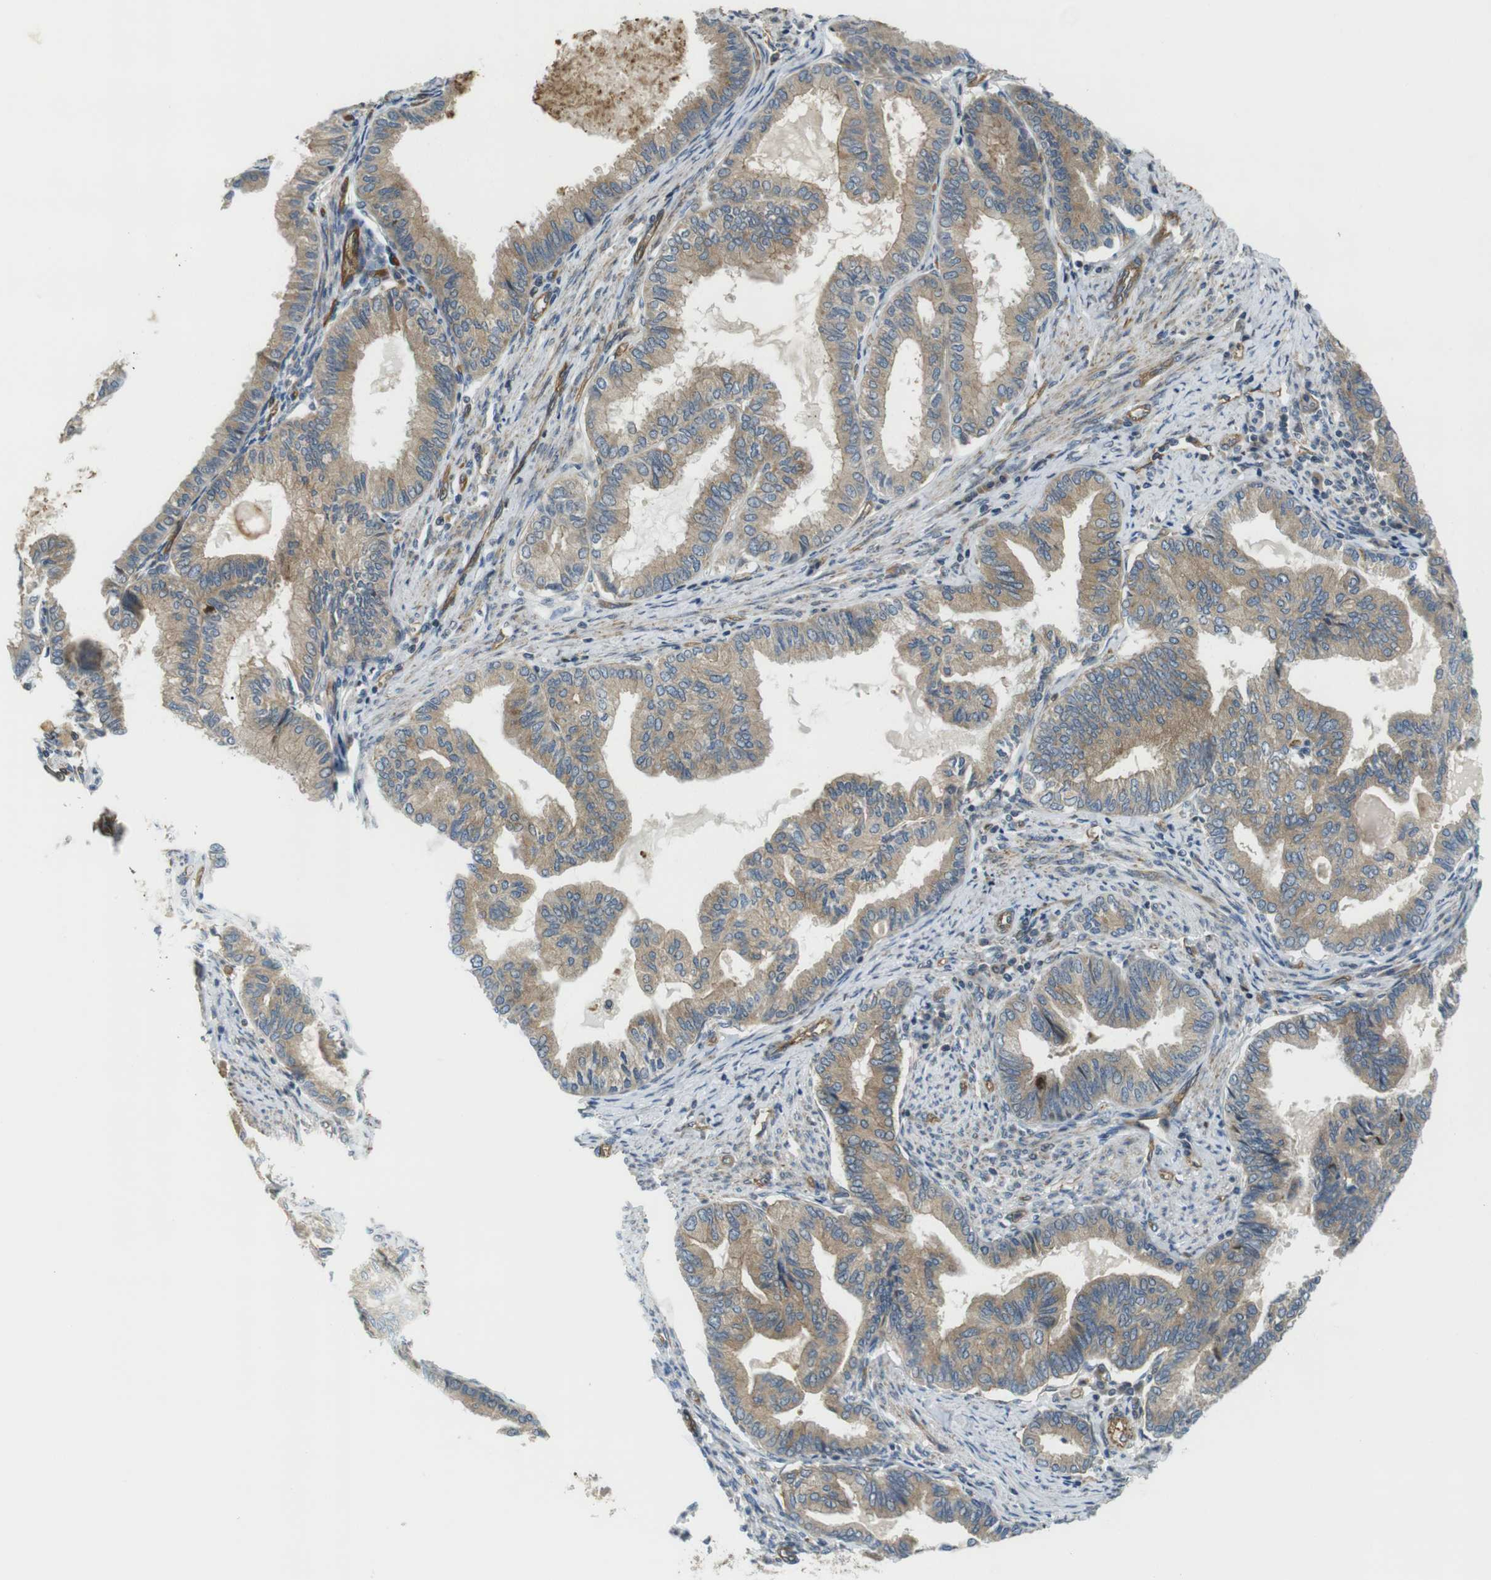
{"staining": {"intensity": "moderate", "quantity": ">75%", "location": "cytoplasmic/membranous"}, "tissue": "endometrial cancer", "cell_type": "Tumor cells", "image_type": "cancer", "snomed": [{"axis": "morphology", "description": "Adenocarcinoma, NOS"}, {"axis": "topography", "description": "Endometrium"}], "caption": "Endometrial cancer stained with a protein marker exhibits moderate staining in tumor cells.", "gene": "TSC1", "patient": {"sex": "female", "age": 86}}